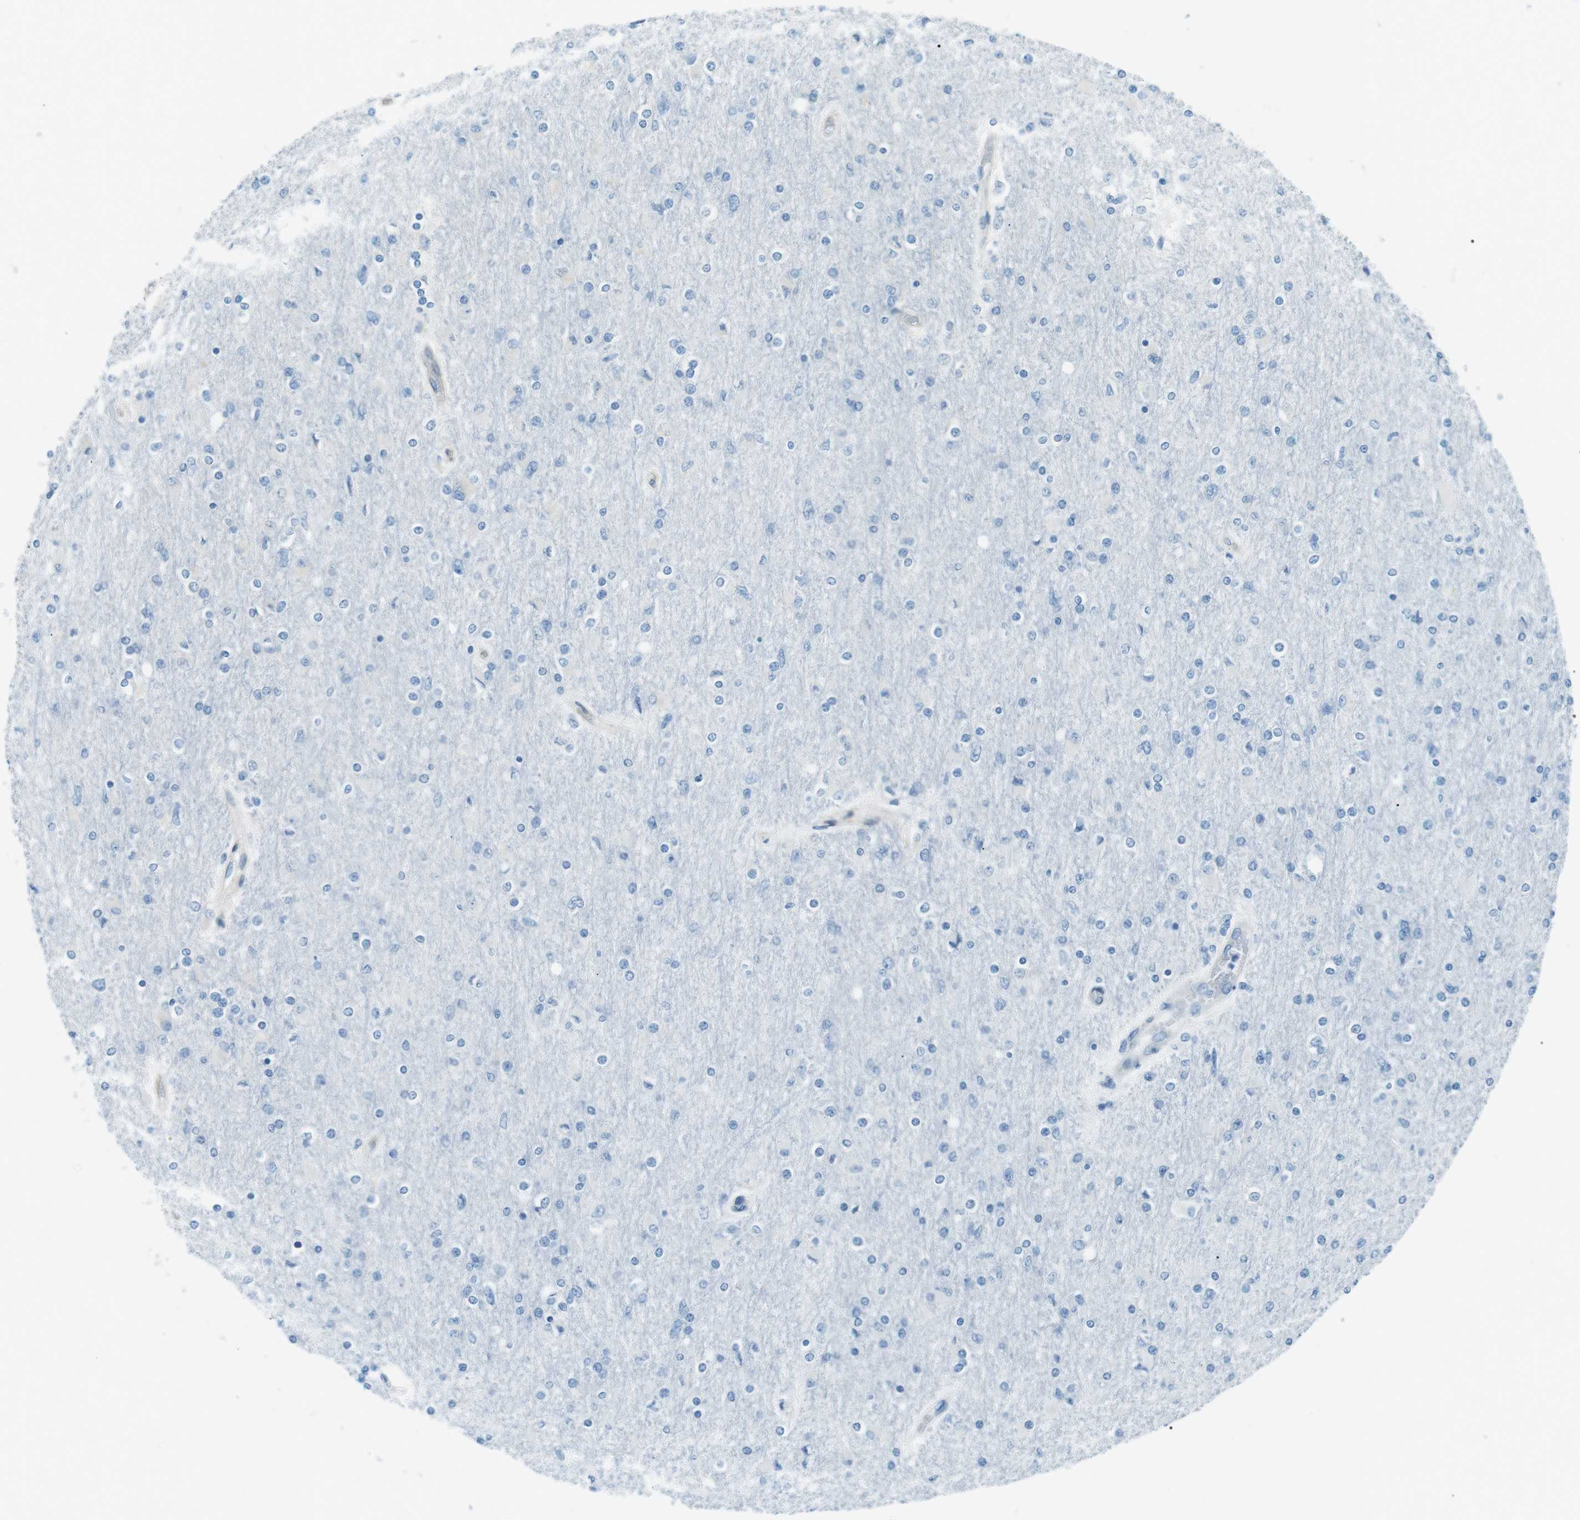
{"staining": {"intensity": "negative", "quantity": "none", "location": "none"}, "tissue": "glioma", "cell_type": "Tumor cells", "image_type": "cancer", "snomed": [{"axis": "morphology", "description": "Glioma, malignant, High grade"}, {"axis": "topography", "description": "Cerebral cortex"}], "caption": "Photomicrograph shows no significant protein staining in tumor cells of glioma.", "gene": "ODR4", "patient": {"sex": "female", "age": 36}}